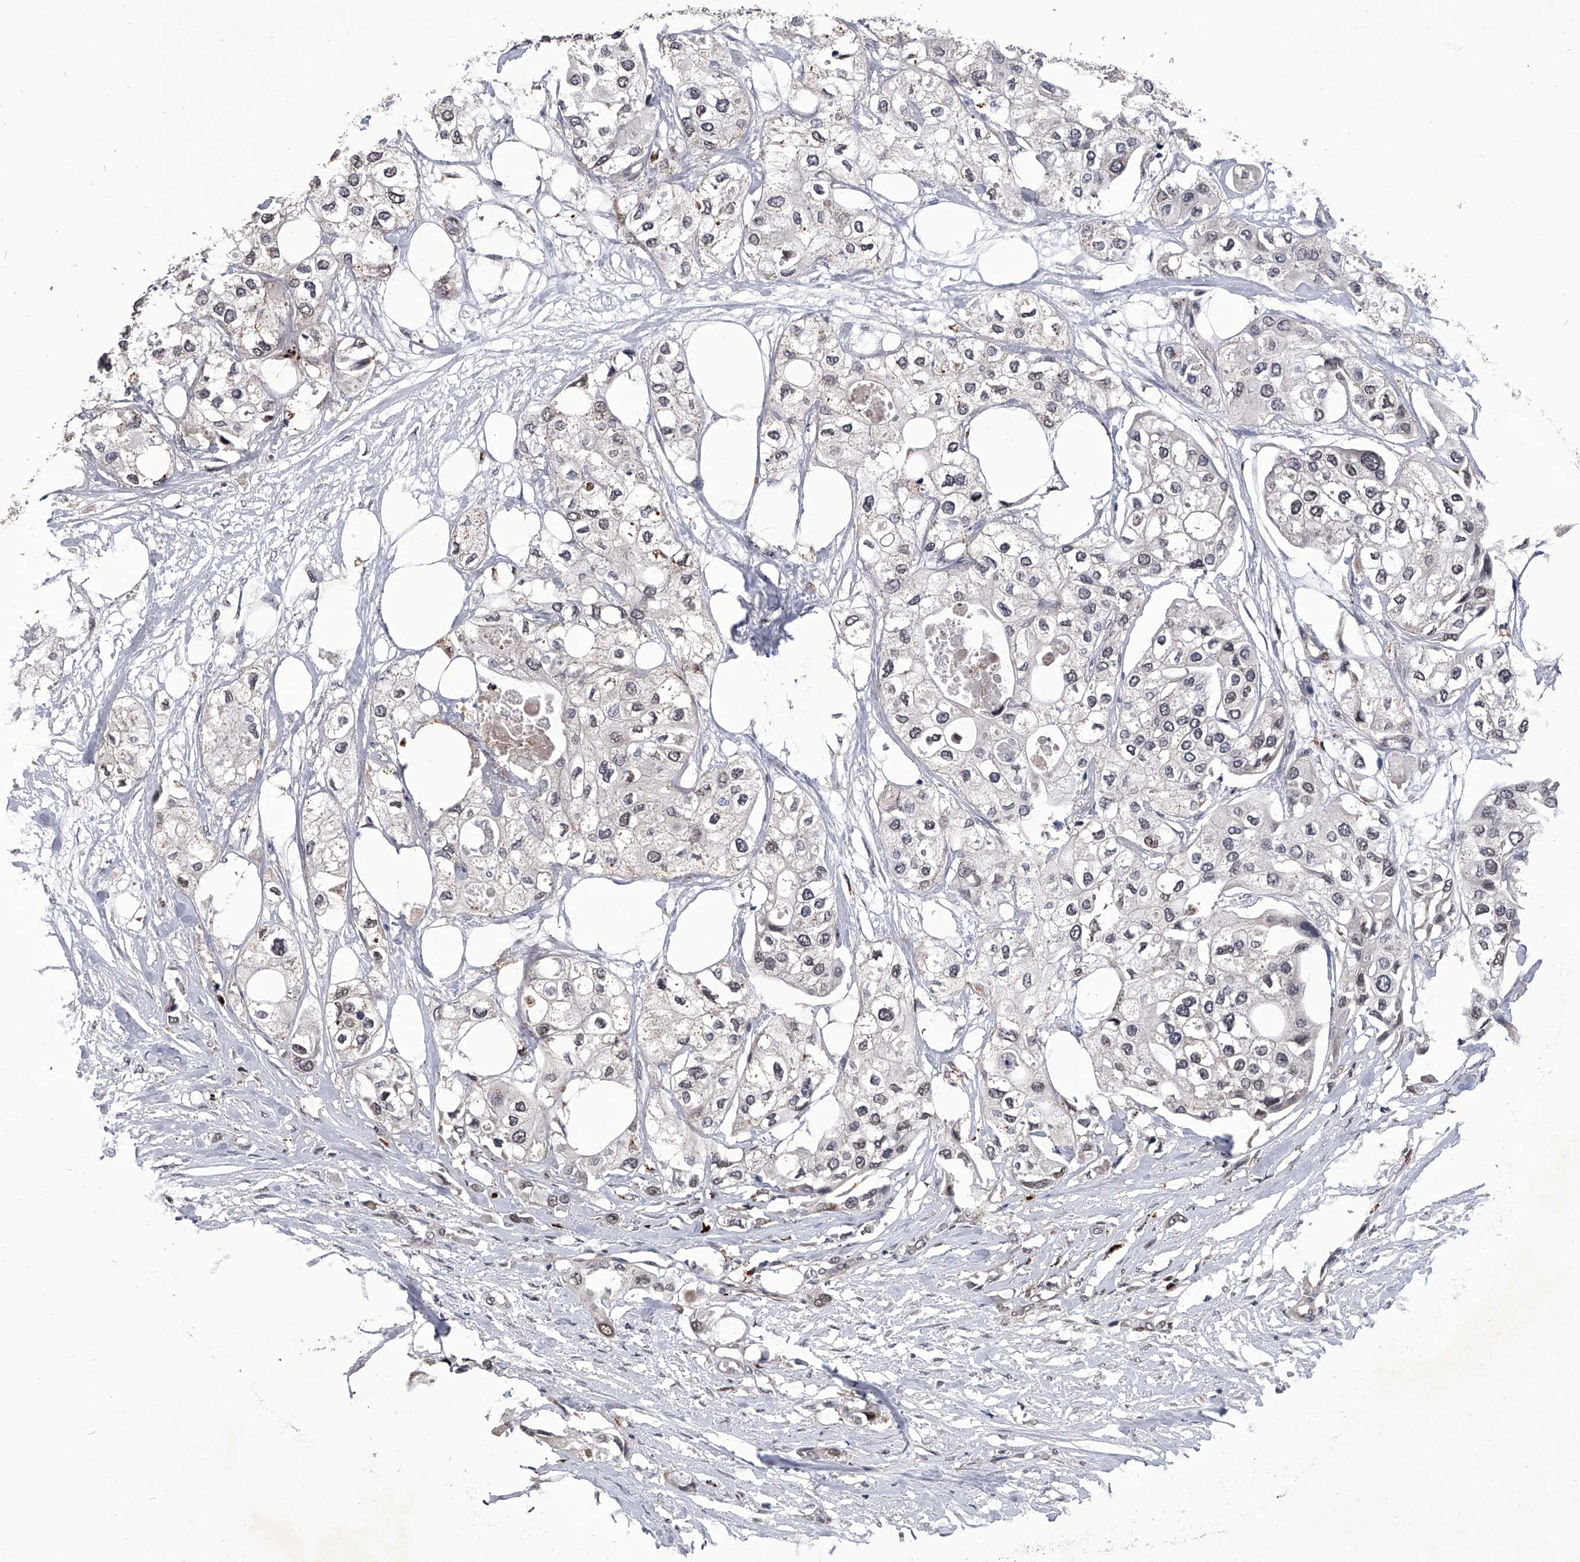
{"staining": {"intensity": "negative", "quantity": "none", "location": "none"}, "tissue": "urothelial cancer", "cell_type": "Tumor cells", "image_type": "cancer", "snomed": [{"axis": "morphology", "description": "Urothelial carcinoma, High grade"}, {"axis": "topography", "description": "Urinary bladder"}], "caption": "DAB (3,3'-diaminobenzidine) immunohistochemical staining of urothelial cancer shows no significant expression in tumor cells.", "gene": "CMTR1", "patient": {"sex": "male", "age": 64}}